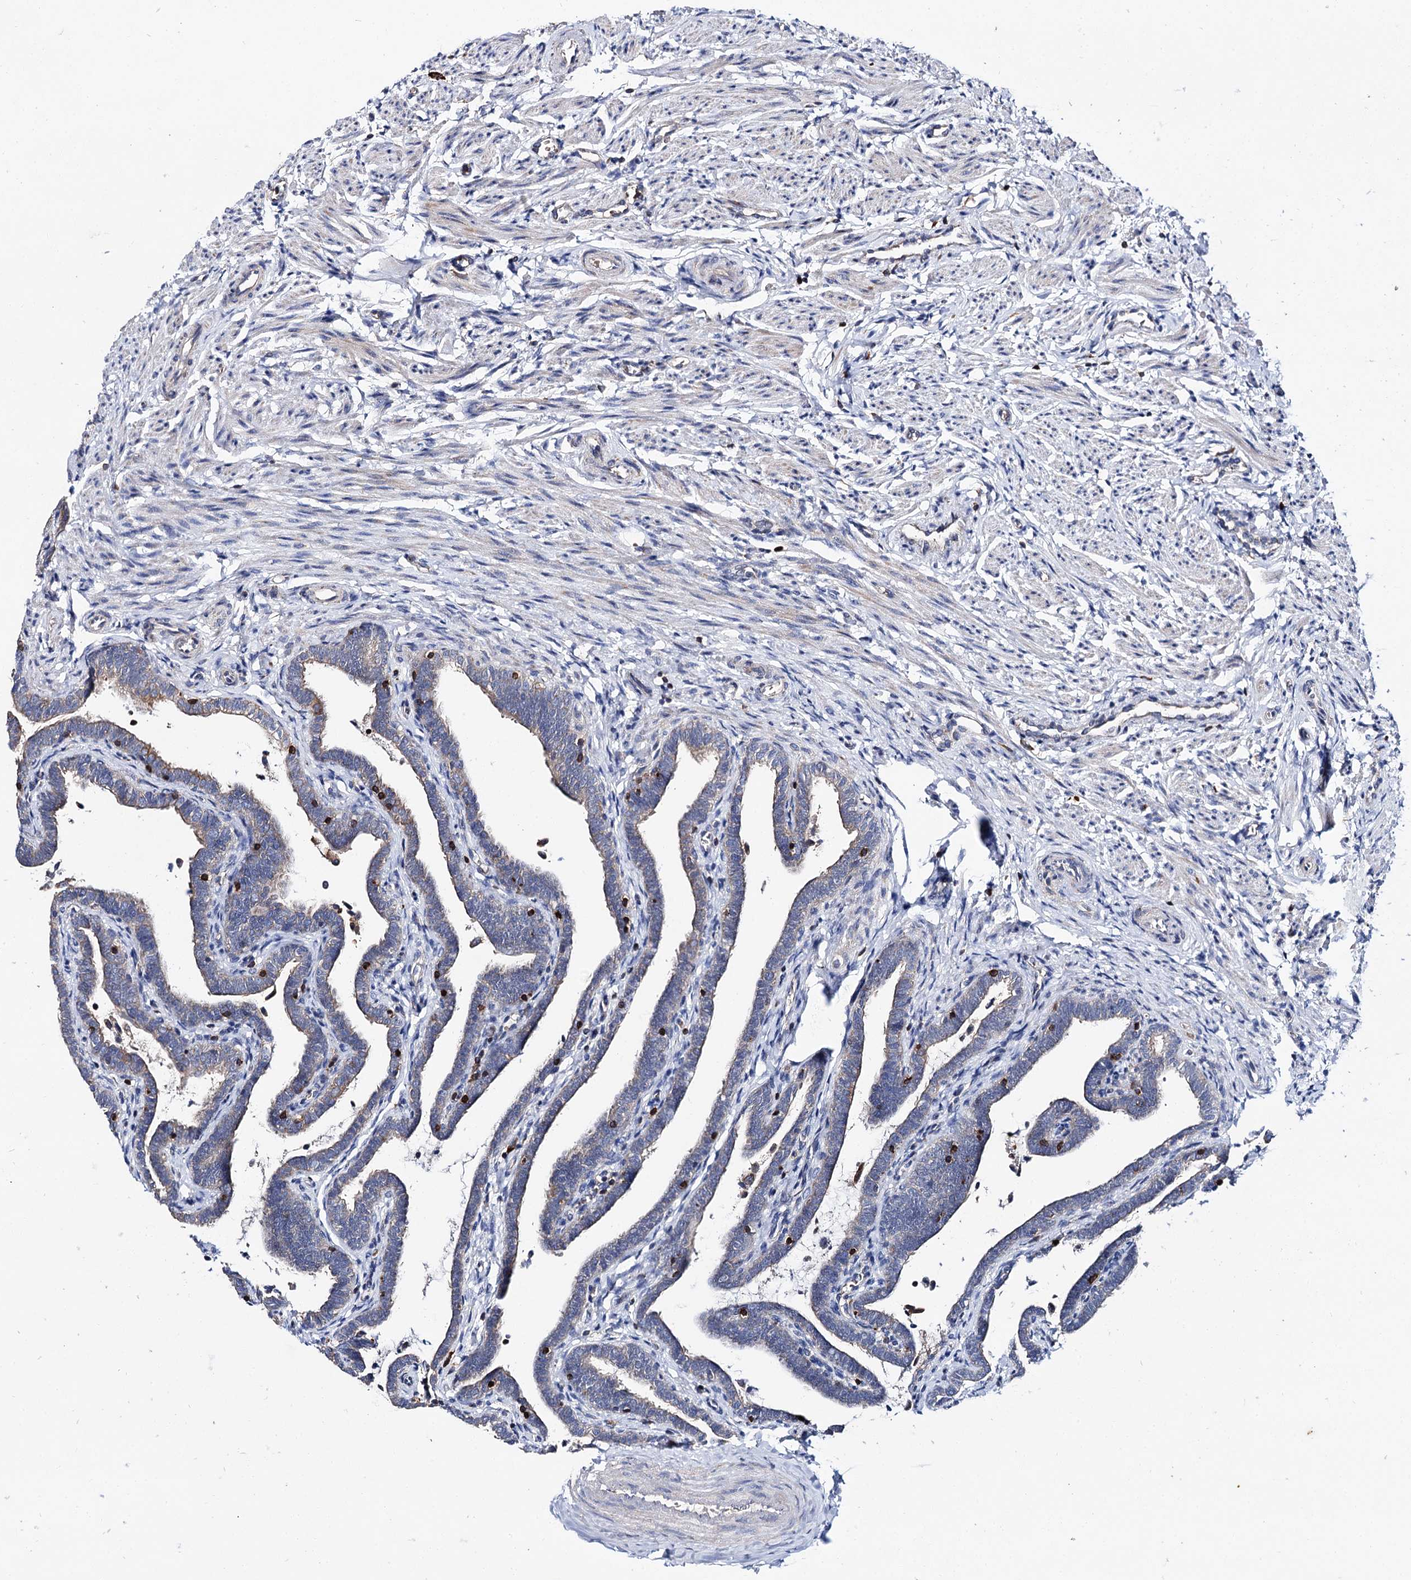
{"staining": {"intensity": "moderate", "quantity": "25%-75%", "location": "cytoplasmic/membranous"}, "tissue": "fallopian tube", "cell_type": "Glandular cells", "image_type": "normal", "snomed": [{"axis": "morphology", "description": "Normal tissue, NOS"}, {"axis": "topography", "description": "Fallopian tube"}], "caption": "DAB immunohistochemical staining of normal human fallopian tube displays moderate cytoplasmic/membranous protein expression in about 25%-75% of glandular cells. (DAB = brown stain, brightfield microscopy at high magnification).", "gene": "UBASH3B", "patient": {"sex": "female", "age": 36}}